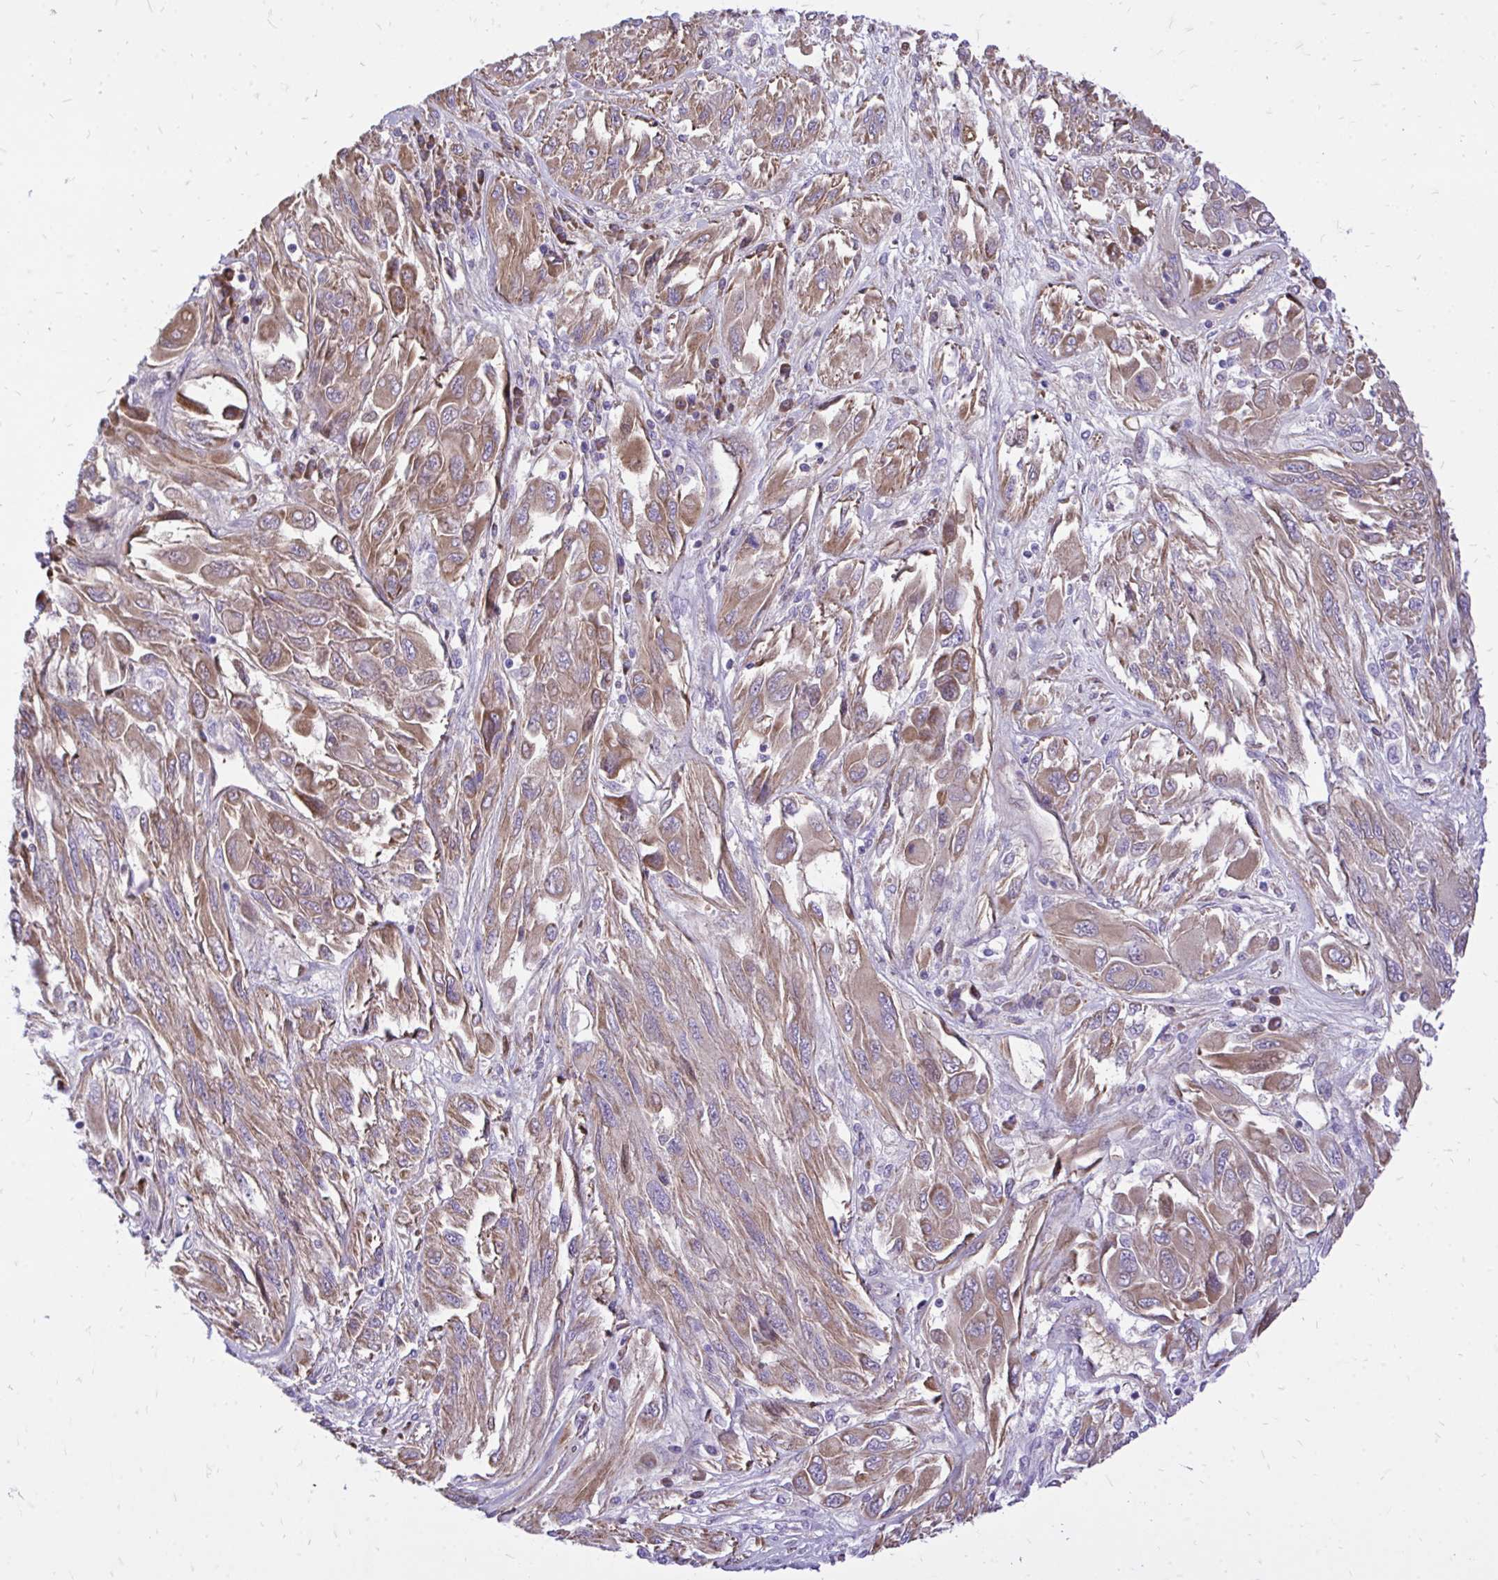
{"staining": {"intensity": "moderate", "quantity": ">75%", "location": "cytoplasmic/membranous"}, "tissue": "melanoma", "cell_type": "Tumor cells", "image_type": "cancer", "snomed": [{"axis": "morphology", "description": "Malignant melanoma, NOS"}, {"axis": "topography", "description": "Skin"}], "caption": "High-magnification brightfield microscopy of malignant melanoma stained with DAB (brown) and counterstained with hematoxylin (blue). tumor cells exhibit moderate cytoplasmic/membranous expression is appreciated in about>75% of cells.", "gene": "ATP13A2", "patient": {"sex": "female", "age": 91}}